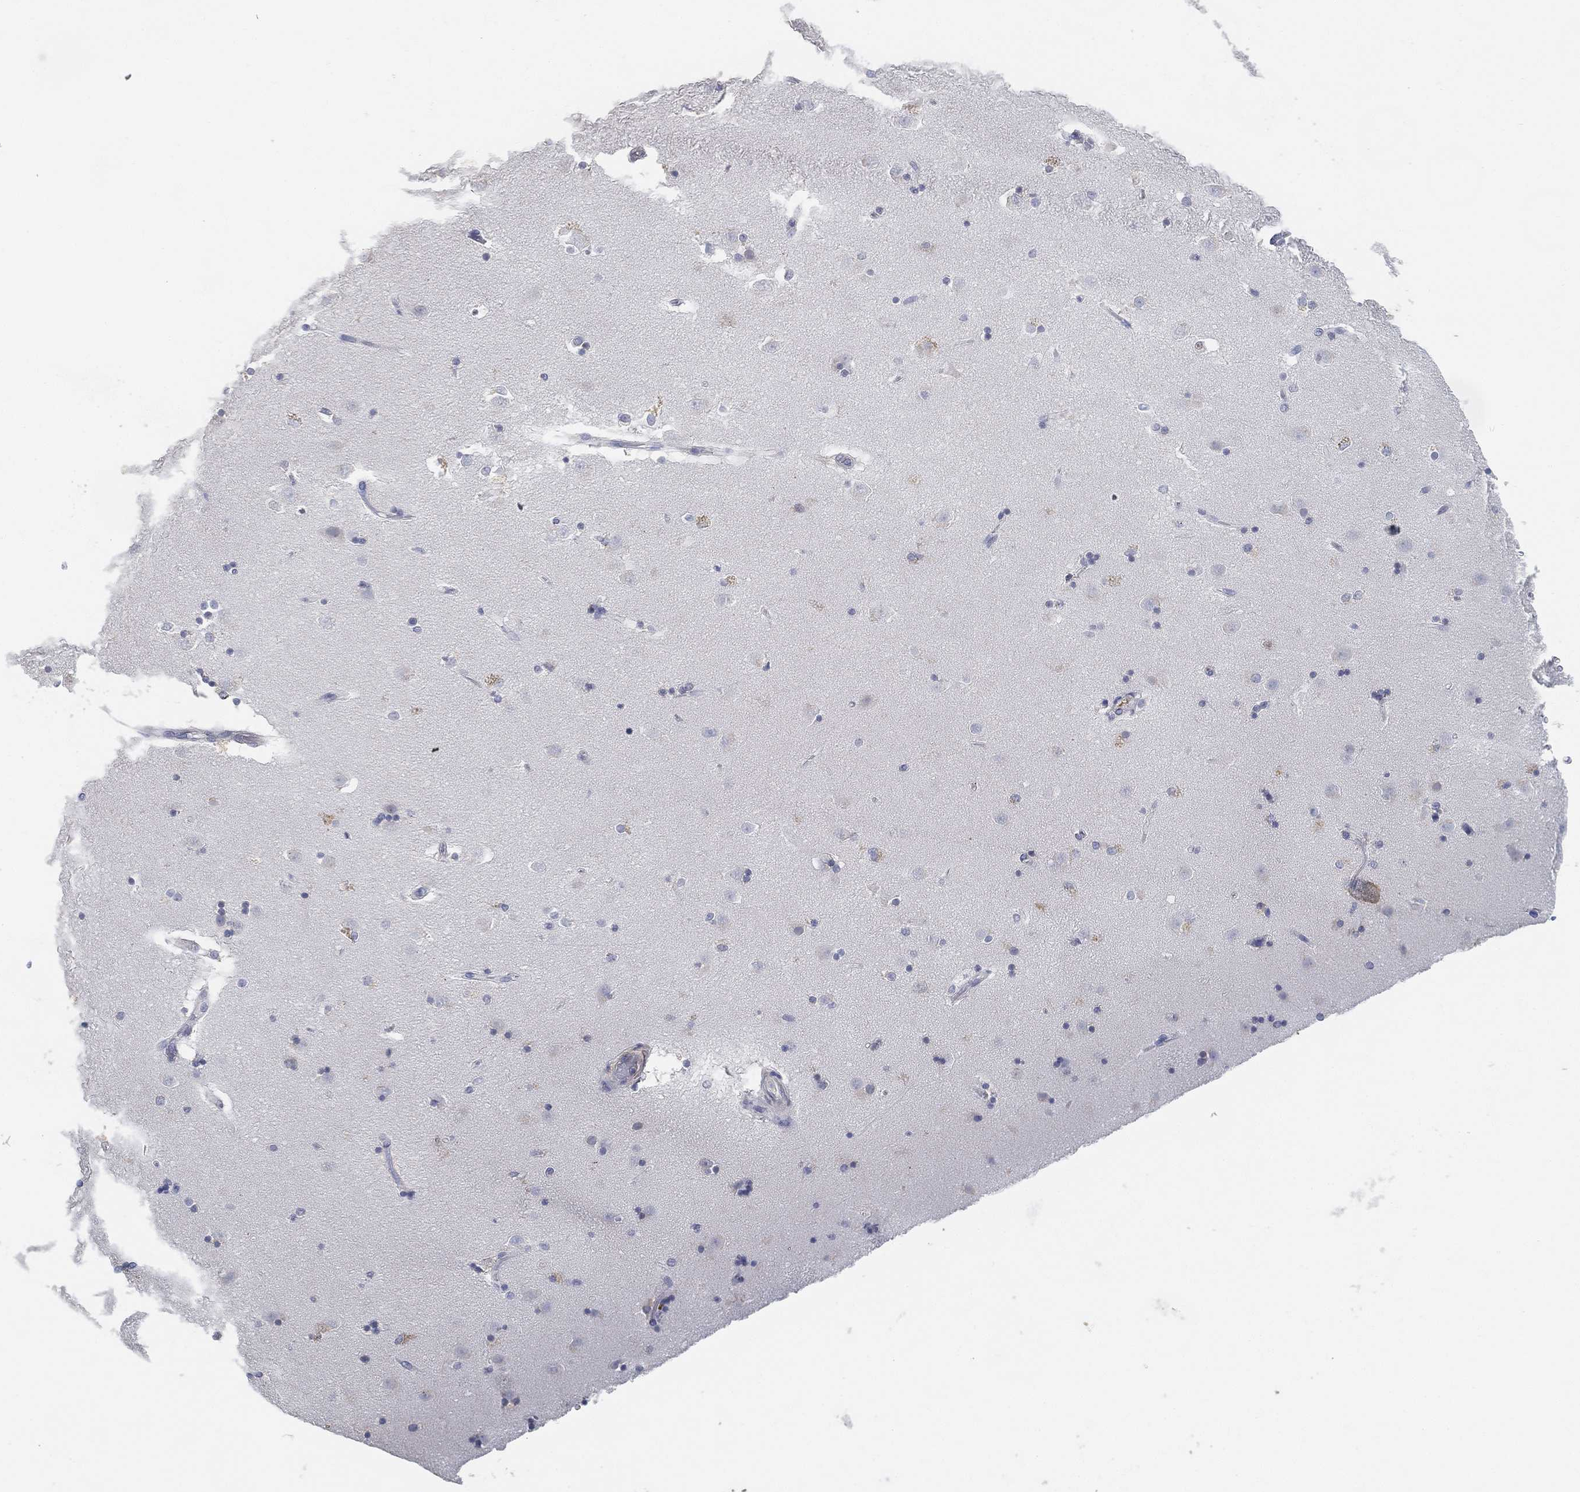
{"staining": {"intensity": "negative", "quantity": "none", "location": "none"}, "tissue": "caudate", "cell_type": "Glial cells", "image_type": "normal", "snomed": [{"axis": "morphology", "description": "Normal tissue, NOS"}, {"axis": "topography", "description": "Lateral ventricle wall"}], "caption": "DAB (3,3'-diaminobenzidine) immunohistochemical staining of normal caudate reveals no significant staining in glial cells.", "gene": "FAM187B", "patient": {"sex": "male", "age": 51}}